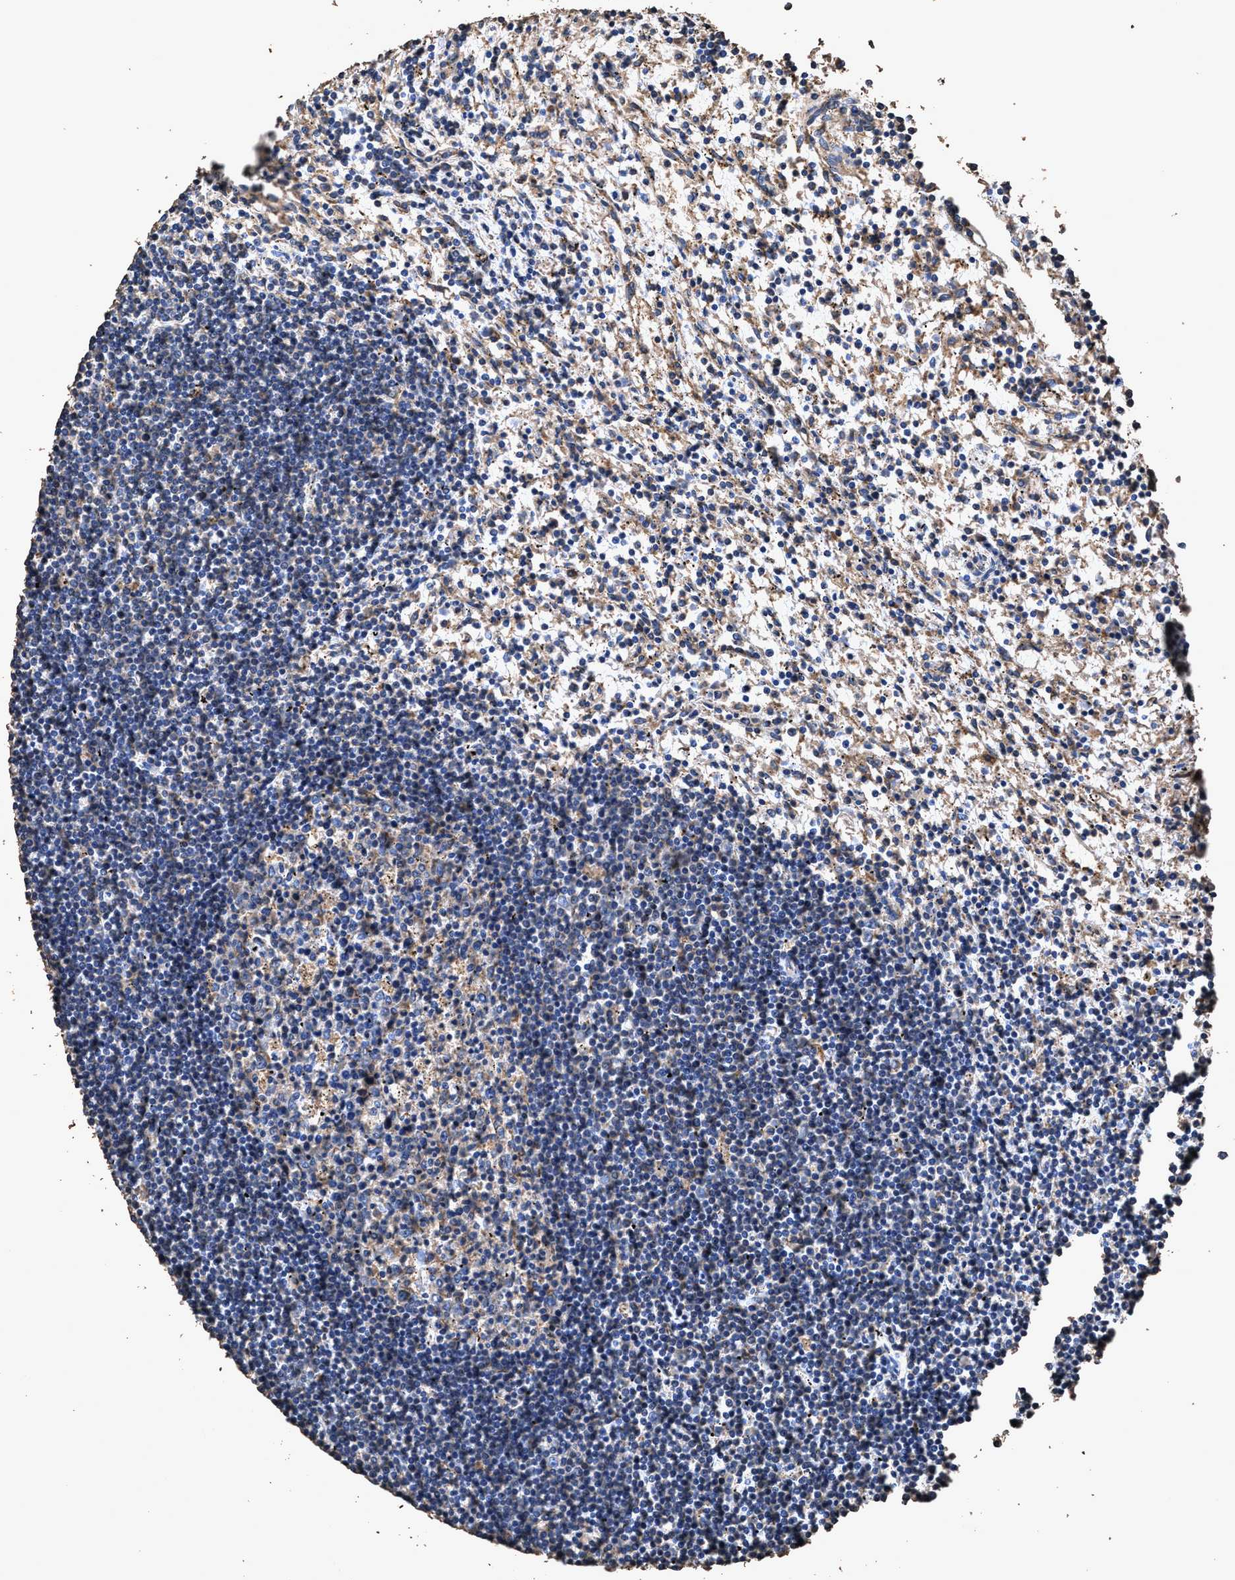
{"staining": {"intensity": "weak", "quantity": "<25%", "location": "cytoplasmic/membranous"}, "tissue": "lymphoma", "cell_type": "Tumor cells", "image_type": "cancer", "snomed": [{"axis": "morphology", "description": "Malignant lymphoma, non-Hodgkin's type, Low grade"}, {"axis": "topography", "description": "Spleen"}], "caption": "Tumor cells show no significant expression in lymphoma.", "gene": "ZMYND19", "patient": {"sex": "male", "age": 76}}